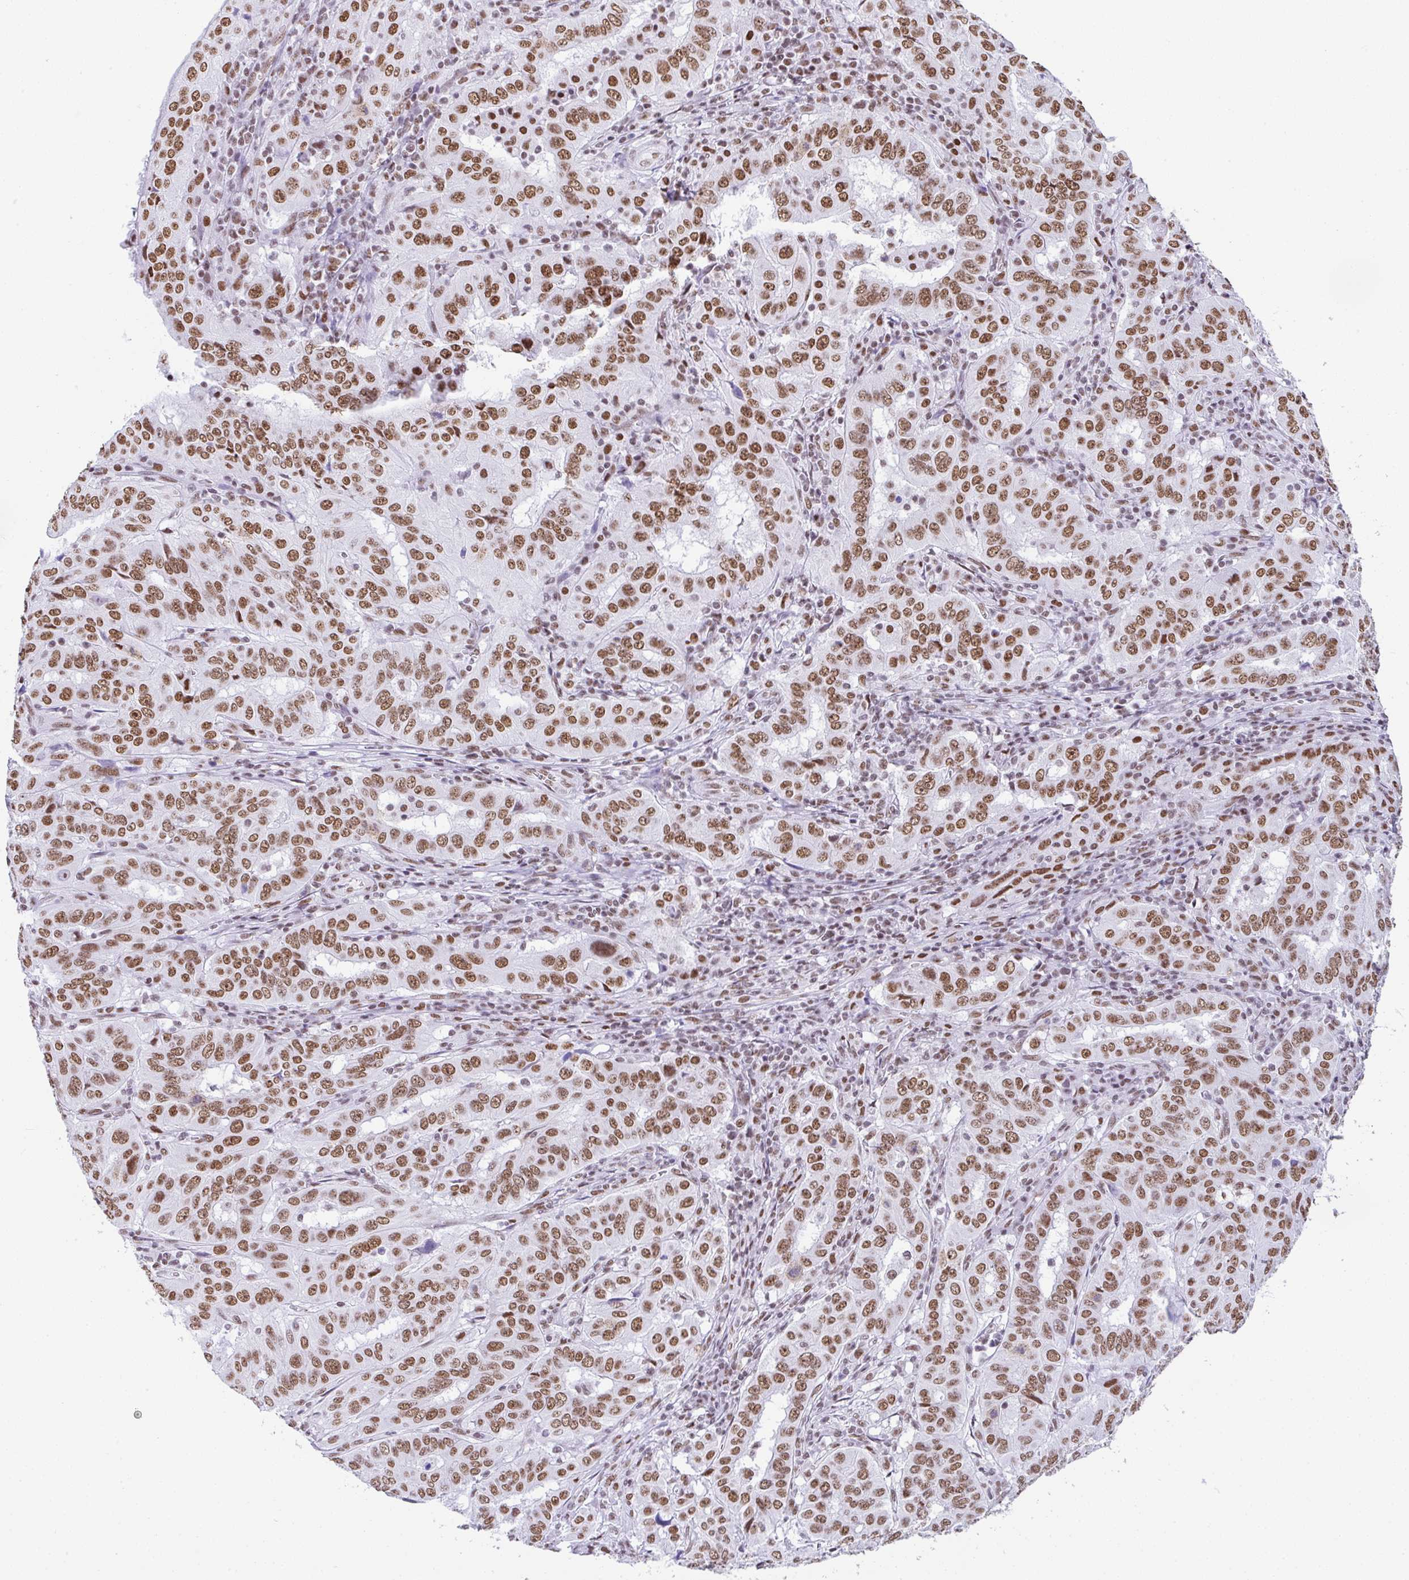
{"staining": {"intensity": "moderate", "quantity": ">75%", "location": "nuclear"}, "tissue": "pancreatic cancer", "cell_type": "Tumor cells", "image_type": "cancer", "snomed": [{"axis": "morphology", "description": "Adenocarcinoma, NOS"}, {"axis": "topography", "description": "Pancreas"}], "caption": "Immunohistochemistry of adenocarcinoma (pancreatic) demonstrates medium levels of moderate nuclear expression in approximately >75% of tumor cells.", "gene": "DDX52", "patient": {"sex": "male", "age": 63}}